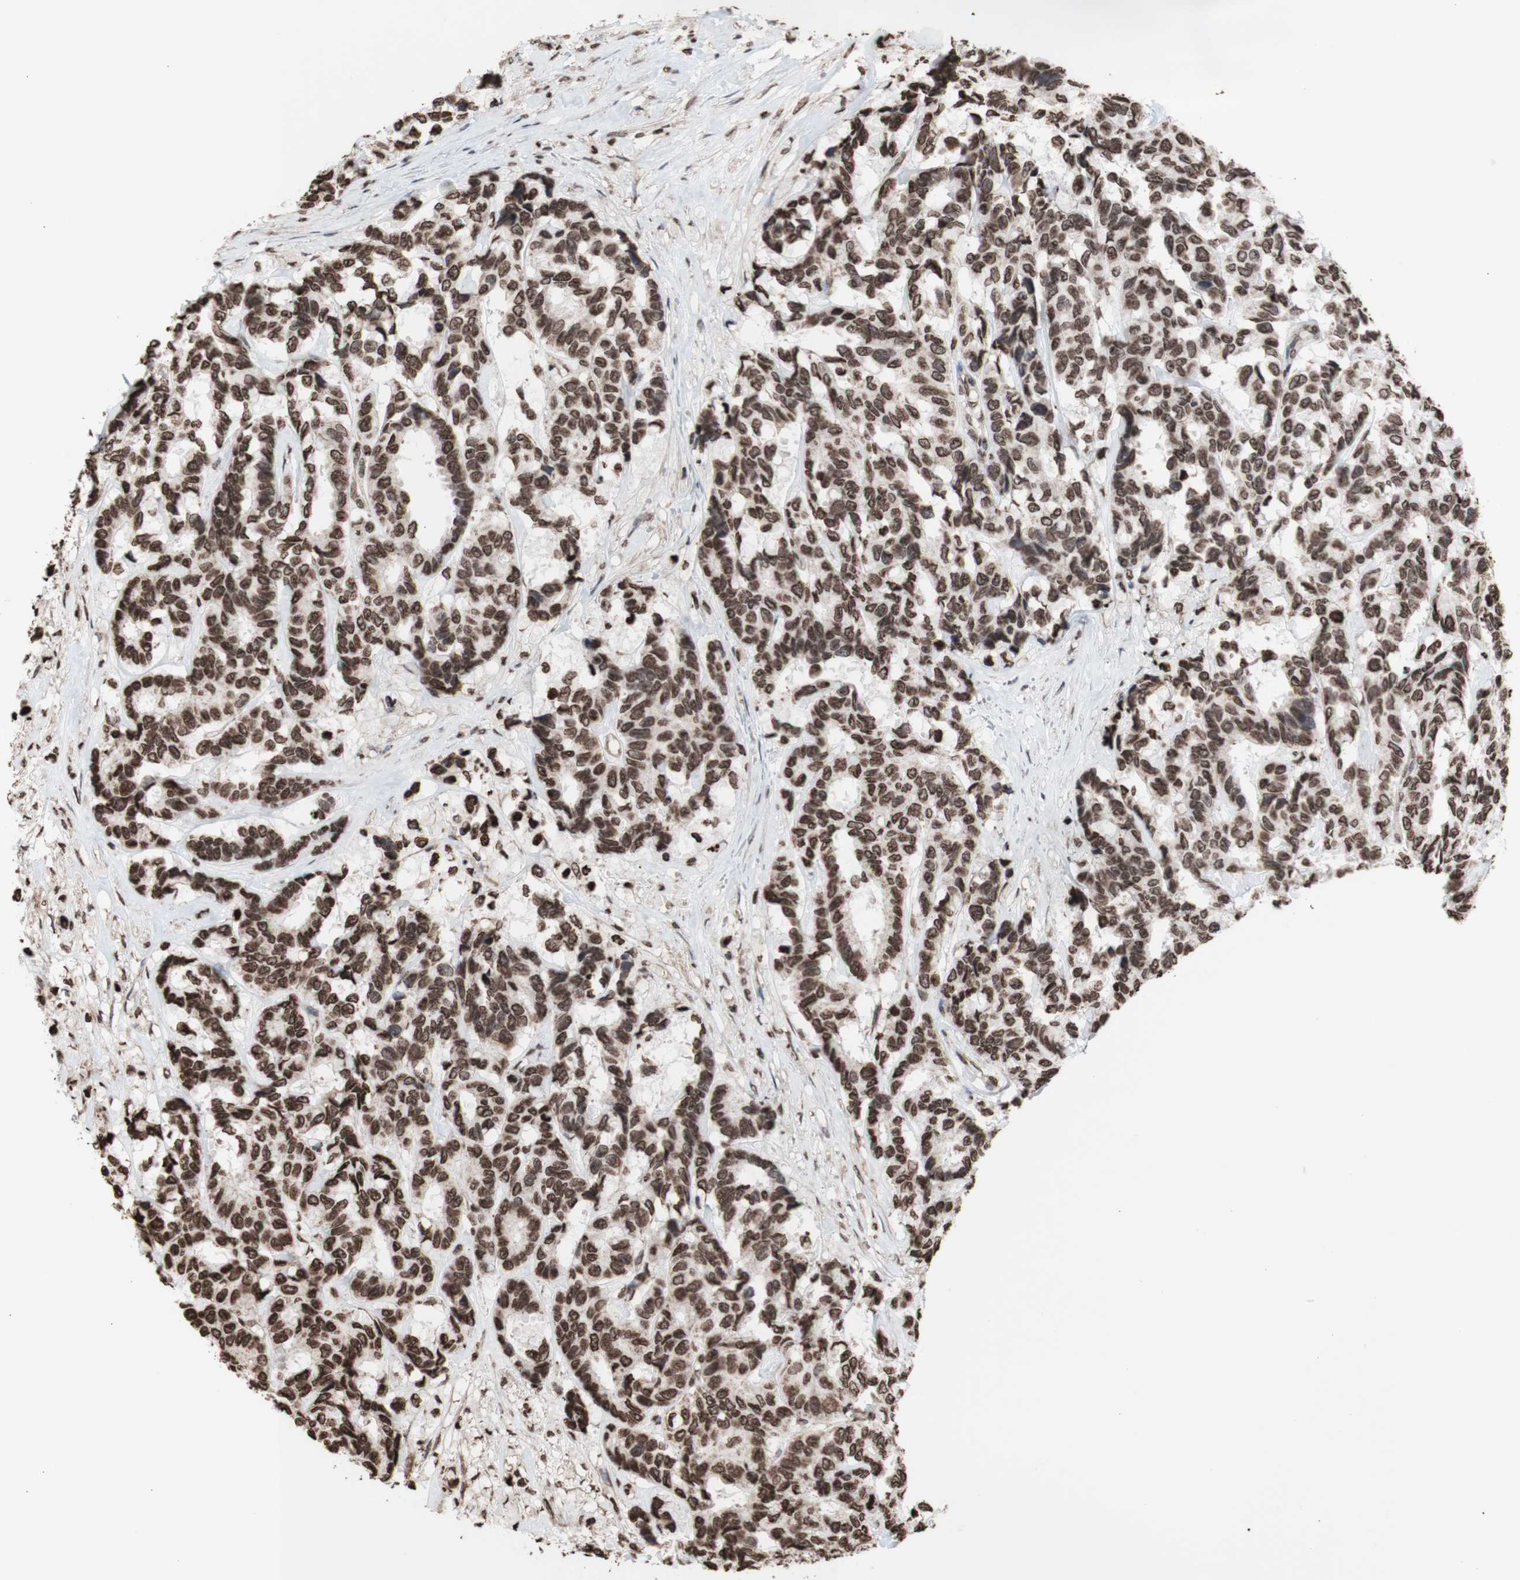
{"staining": {"intensity": "moderate", "quantity": ">75%", "location": "nuclear"}, "tissue": "breast cancer", "cell_type": "Tumor cells", "image_type": "cancer", "snomed": [{"axis": "morphology", "description": "Duct carcinoma"}, {"axis": "topography", "description": "Breast"}], "caption": "Breast intraductal carcinoma stained for a protein shows moderate nuclear positivity in tumor cells.", "gene": "SNAI2", "patient": {"sex": "female", "age": 87}}